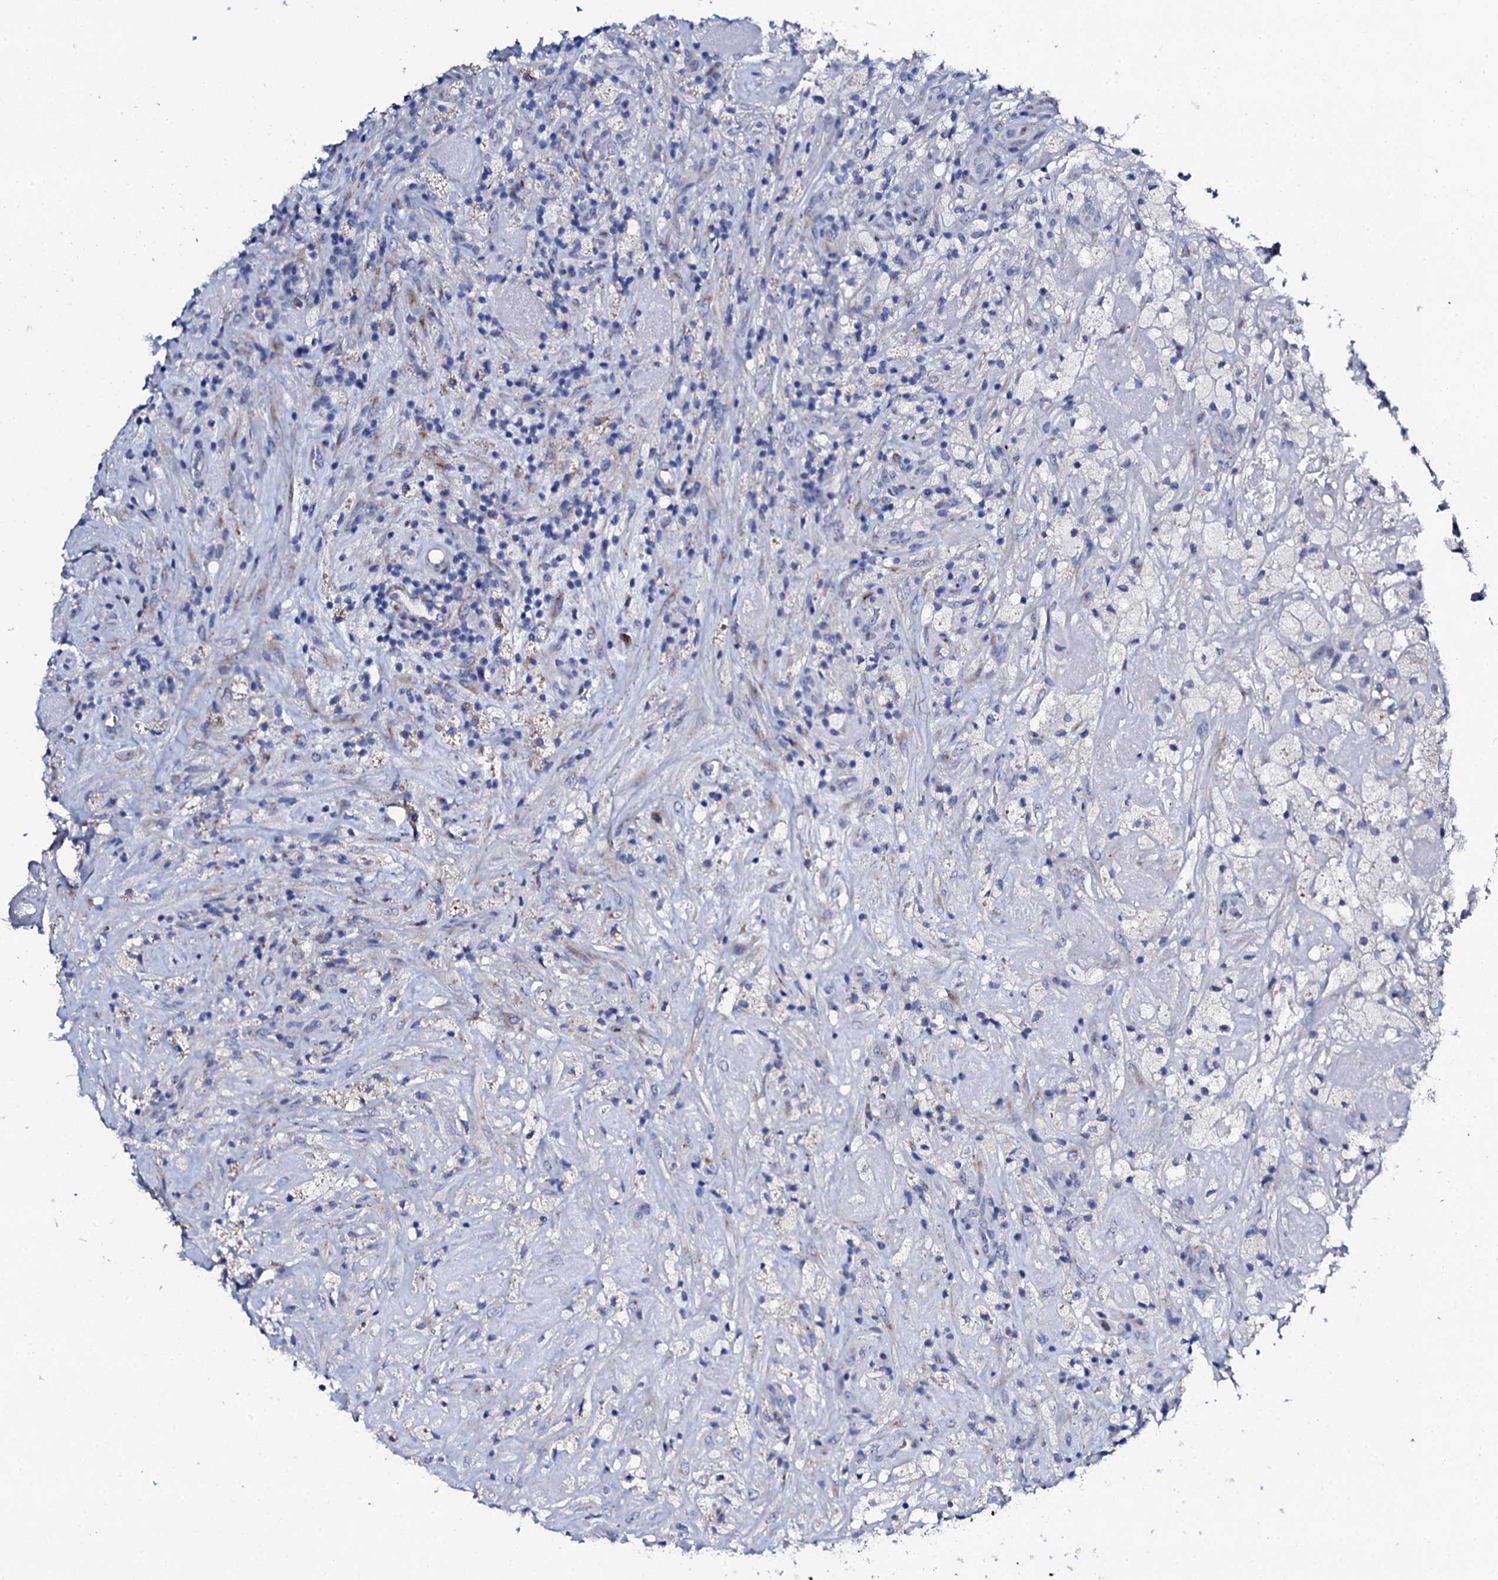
{"staining": {"intensity": "negative", "quantity": "none", "location": "none"}, "tissue": "glioma", "cell_type": "Tumor cells", "image_type": "cancer", "snomed": [{"axis": "morphology", "description": "Glioma, malignant, High grade"}, {"axis": "topography", "description": "Brain"}], "caption": "This is an immunohistochemistry (IHC) photomicrograph of human malignant high-grade glioma. There is no expression in tumor cells.", "gene": "NUDT13", "patient": {"sex": "male", "age": 69}}